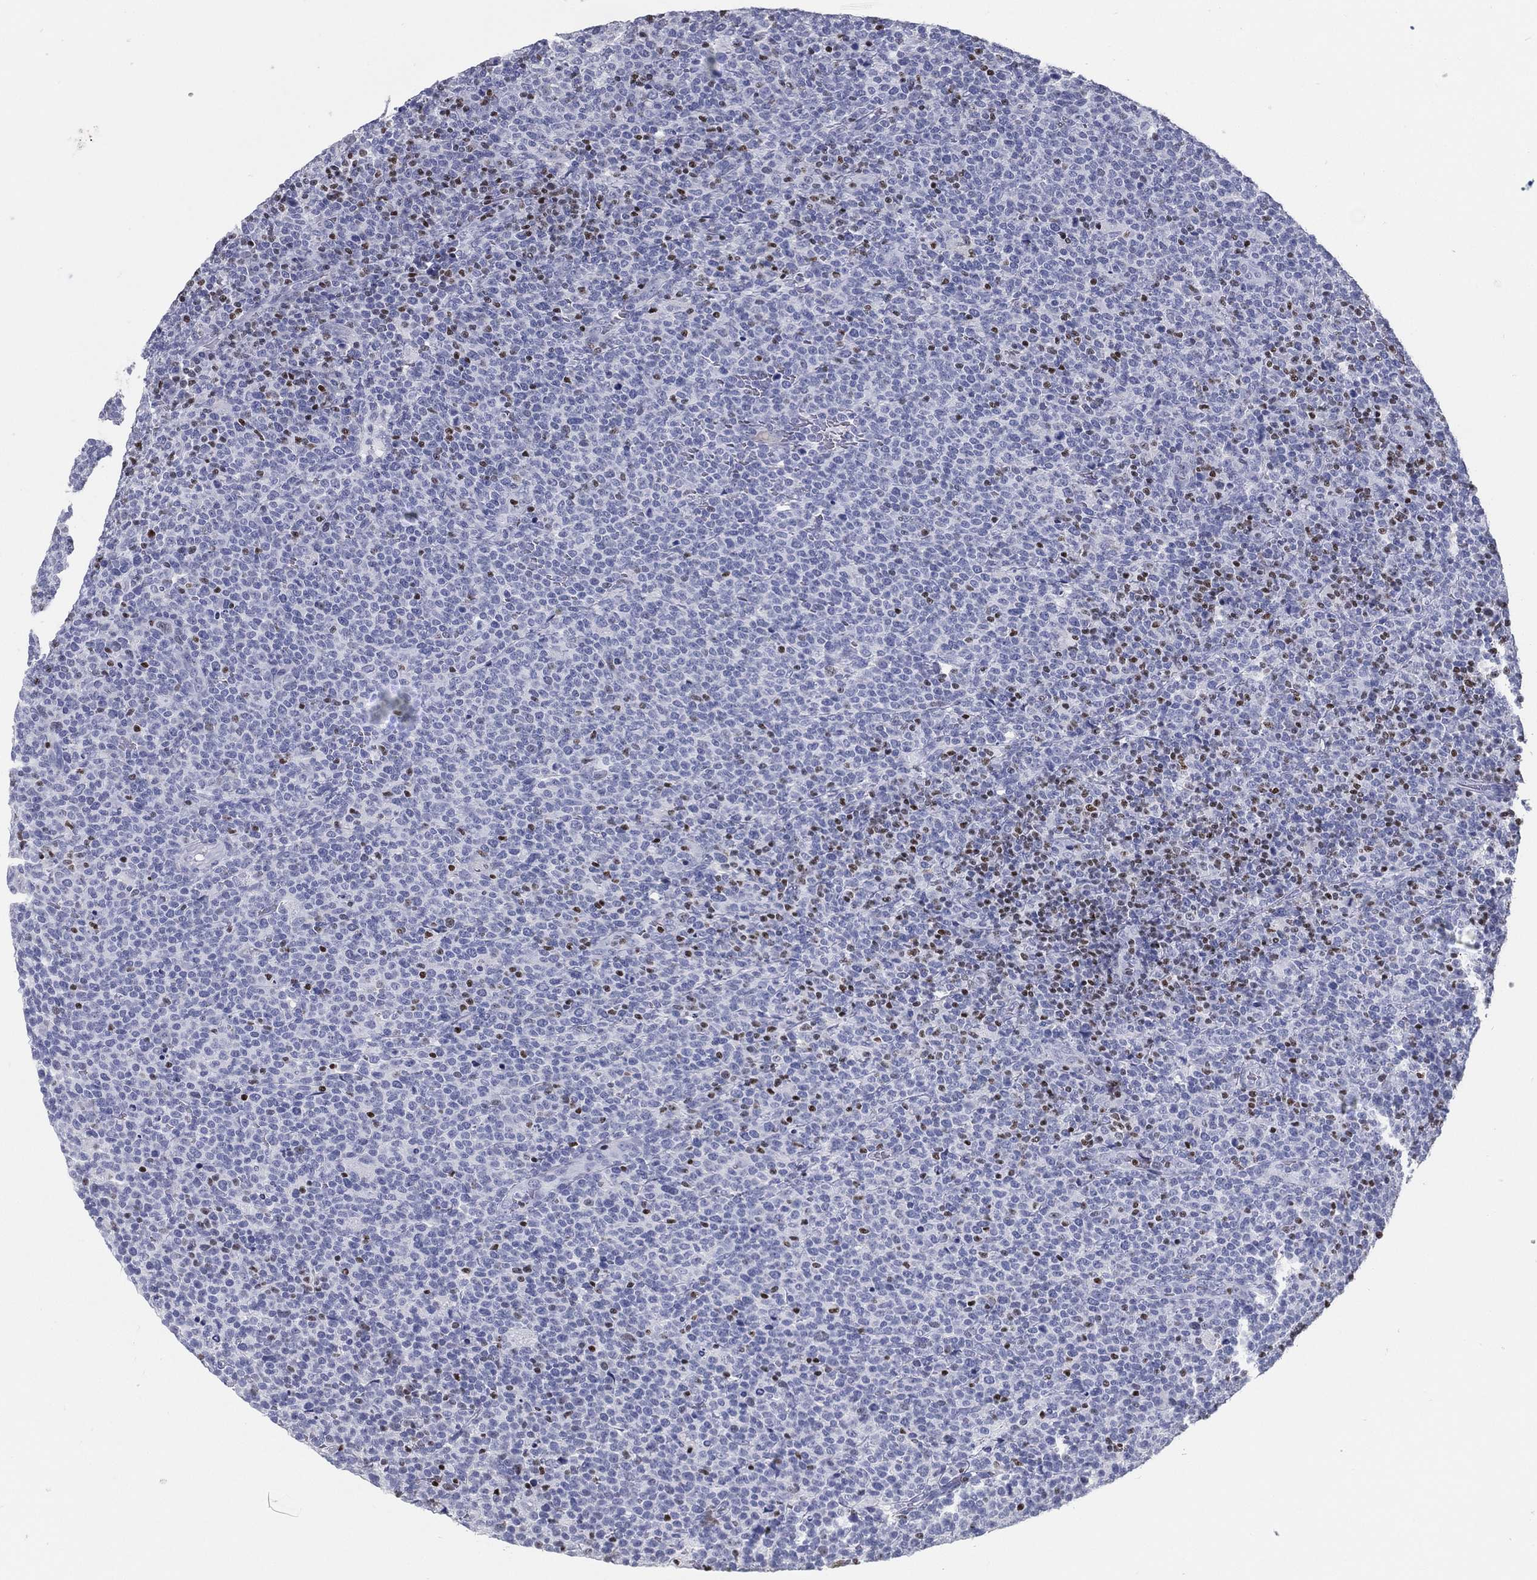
{"staining": {"intensity": "moderate", "quantity": "<25%", "location": "nuclear"}, "tissue": "lymphoma", "cell_type": "Tumor cells", "image_type": "cancer", "snomed": [{"axis": "morphology", "description": "Malignant lymphoma, non-Hodgkin's type, High grade"}, {"axis": "topography", "description": "Lymph node"}], "caption": "Approximately <25% of tumor cells in lymphoma exhibit moderate nuclear protein staining as visualized by brown immunohistochemical staining.", "gene": "PYHIN1", "patient": {"sex": "male", "age": 61}}